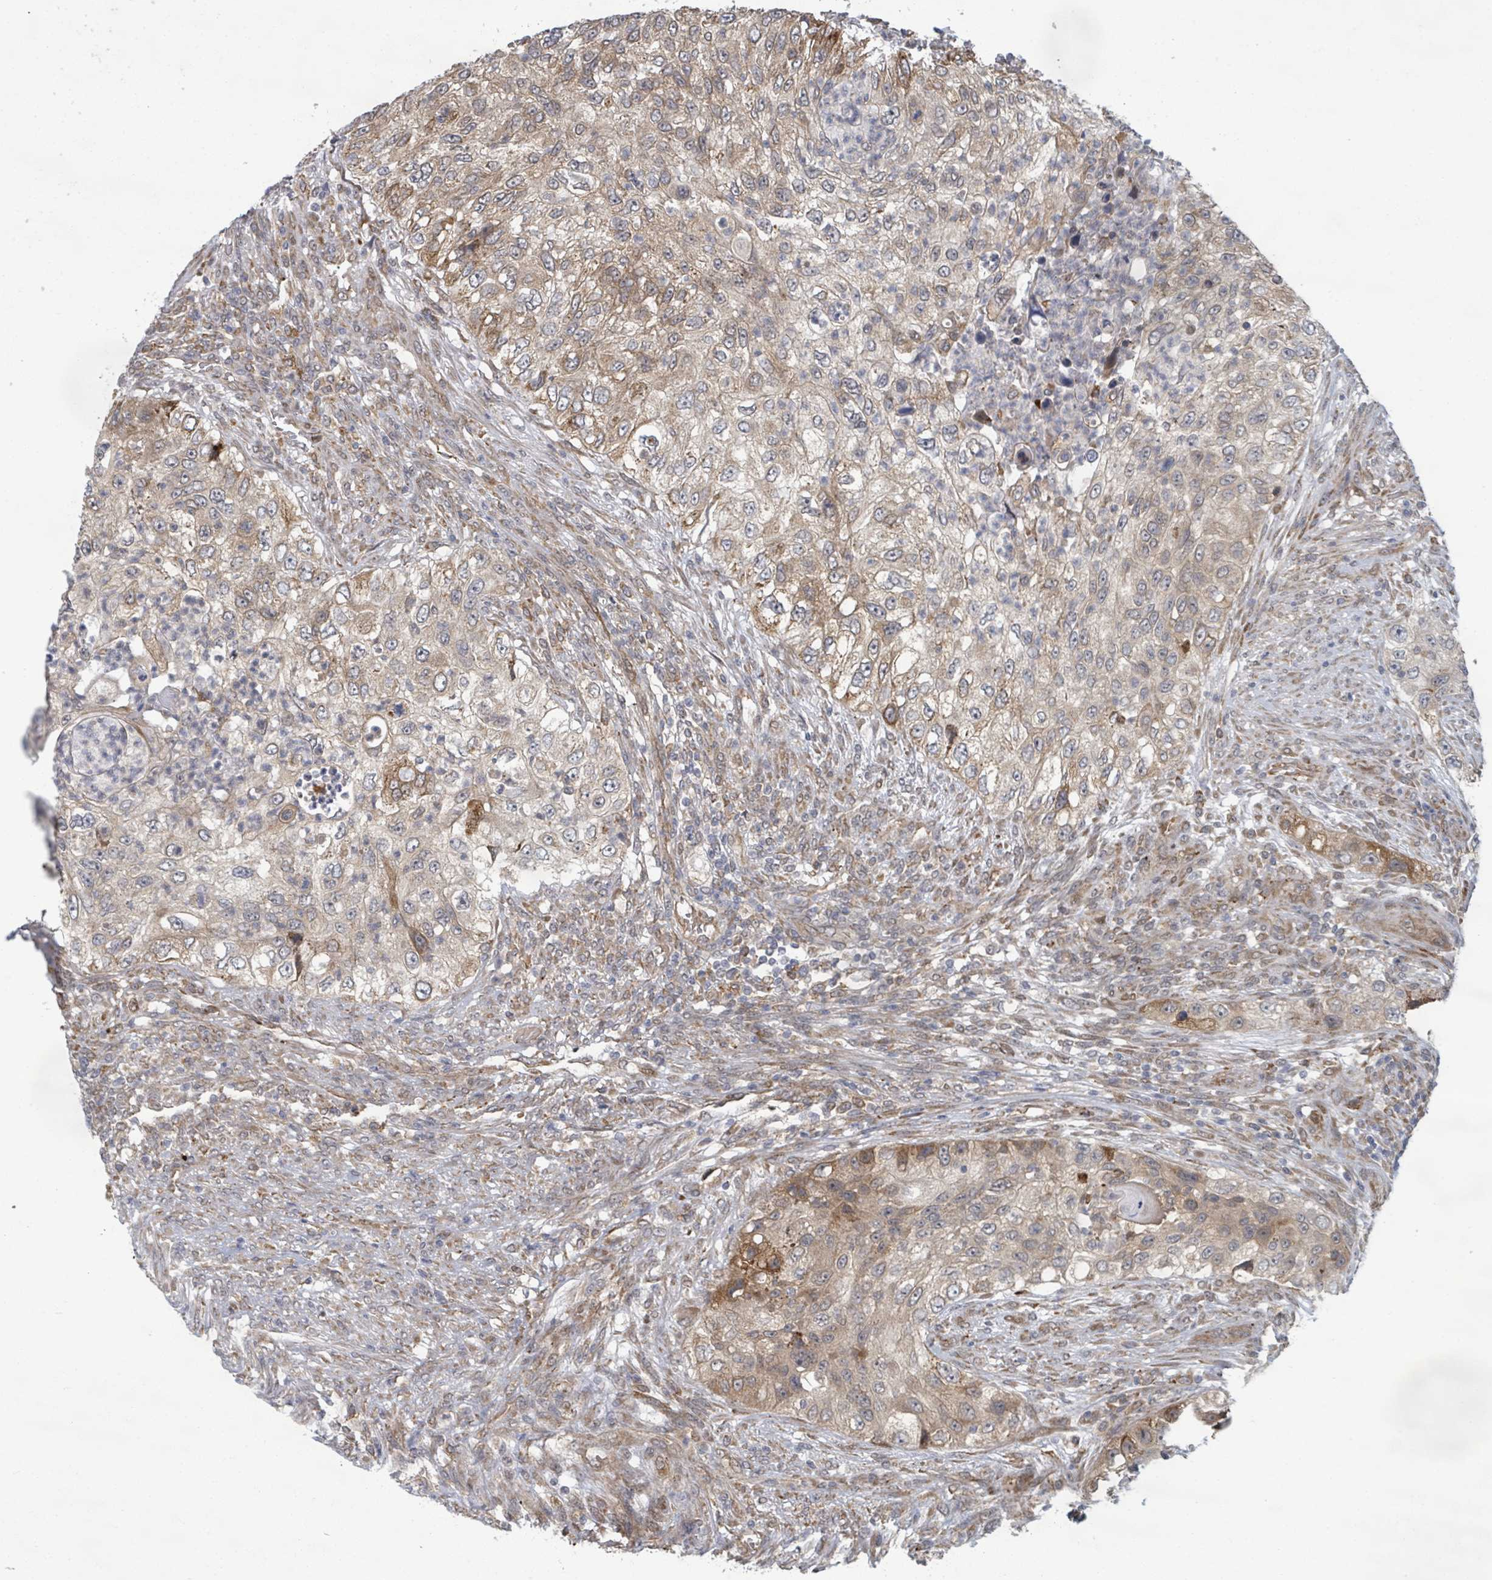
{"staining": {"intensity": "moderate", "quantity": "25%-75%", "location": "cytoplasmic/membranous"}, "tissue": "urothelial cancer", "cell_type": "Tumor cells", "image_type": "cancer", "snomed": [{"axis": "morphology", "description": "Urothelial carcinoma, High grade"}, {"axis": "topography", "description": "Urinary bladder"}], "caption": "This image displays urothelial cancer stained with immunohistochemistry (IHC) to label a protein in brown. The cytoplasmic/membranous of tumor cells show moderate positivity for the protein. Nuclei are counter-stained blue.", "gene": "SHROOM2", "patient": {"sex": "female", "age": 60}}